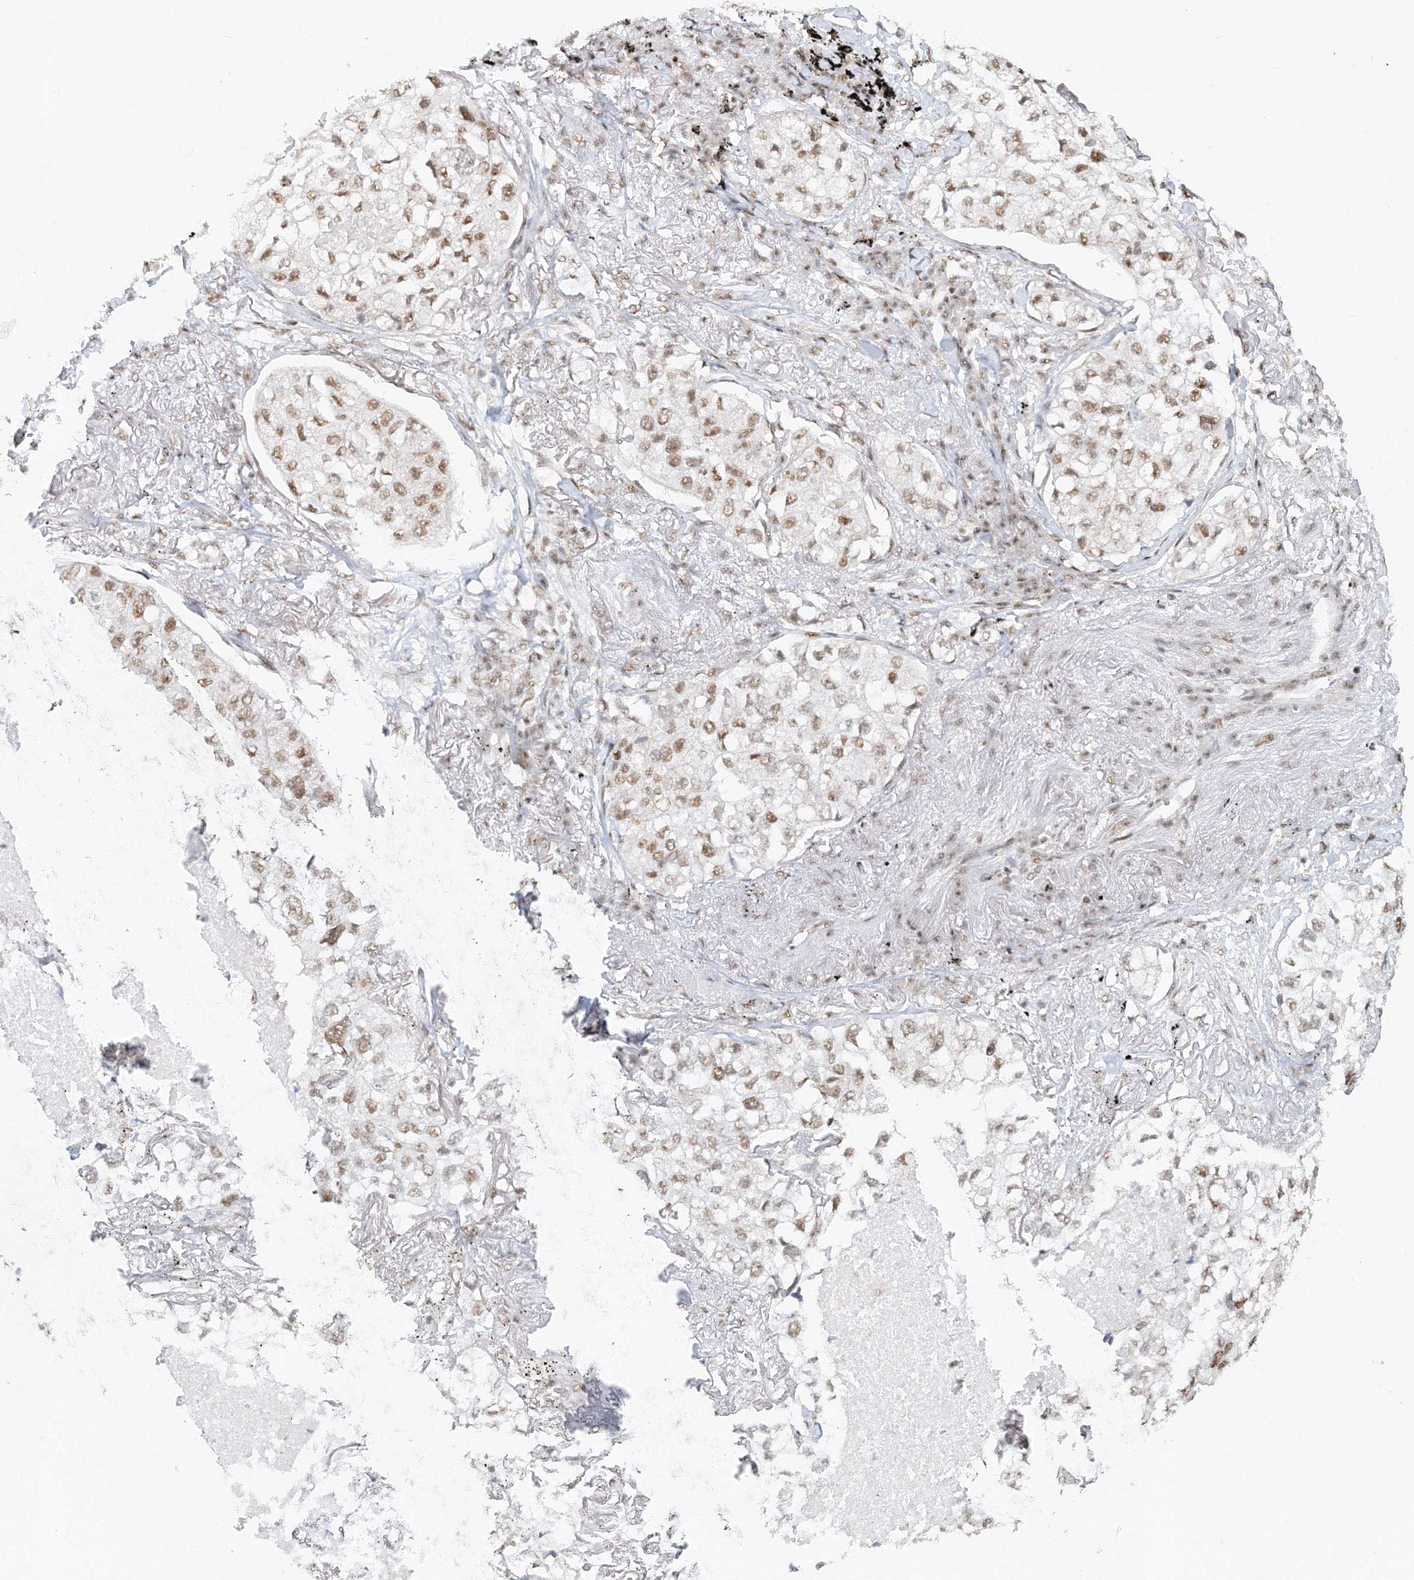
{"staining": {"intensity": "moderate", "quantity": ">75%", "location": "nuclear"}, "tissue": "lung cancer", "cell_type": "Tumor cells", "image_type": "cancer", "snomed": [{"axis": "morphology", "description": "Adenocarcinoma, NOS"}, {"axis": "topography", "description": "Lung"}], "caption": "The image exhibits a brown stain indicating the presence of a protein in the nuclear of tumor cells in adenocarcinoma (lung).", "gene": "PPP4R2", "patient": {"sex": "male", "age": 65}}